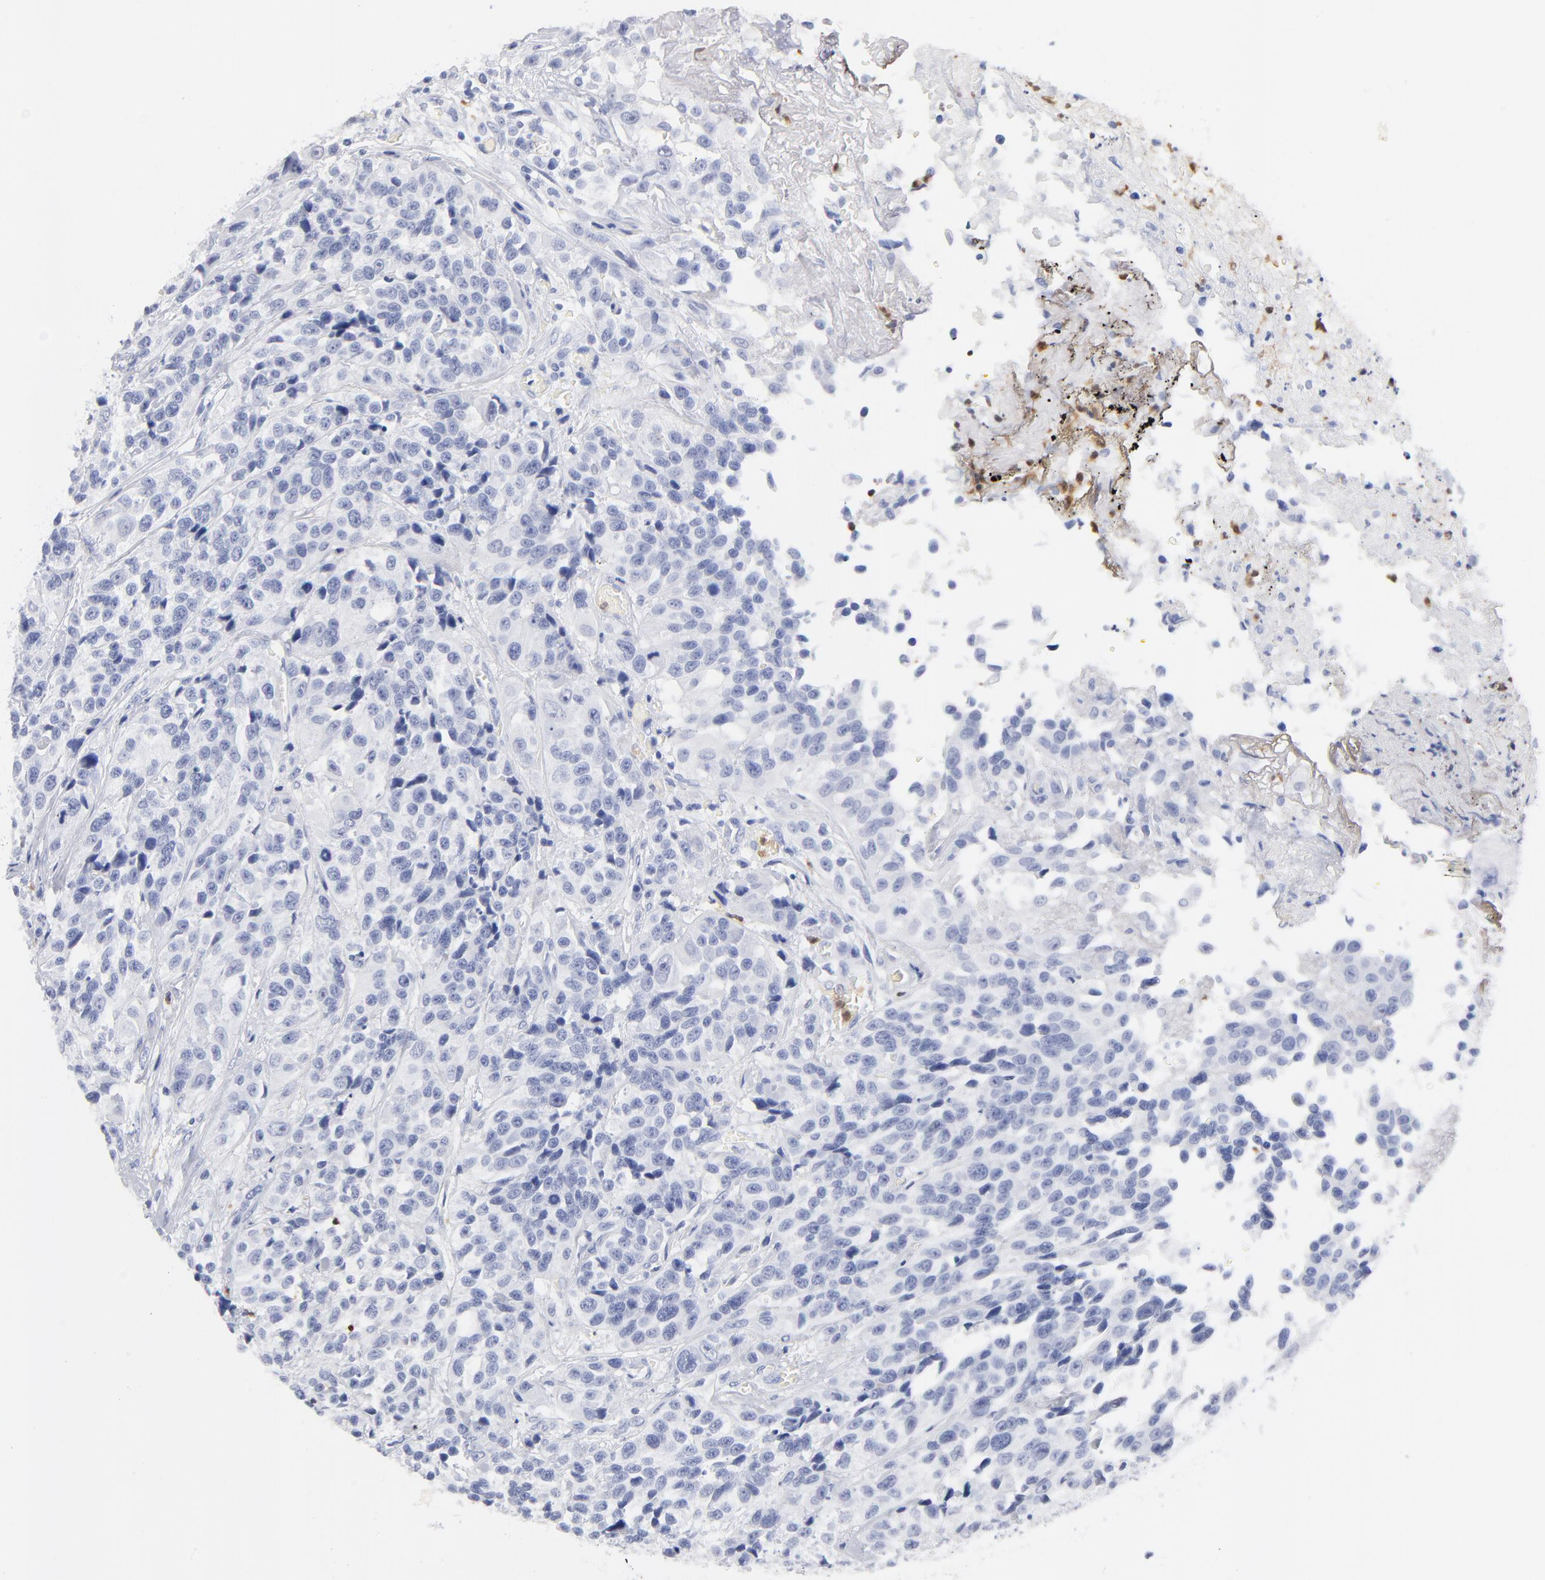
{"staining": {"intensity": "negative", "quantity": "none", "location": "none"}, "tissue": "urothelial cancer", "cell_type": "Tumor cells", "image_type": "cancer", "snomed": [{"axis": "morphology", "description": "Urothelial carcinoma, High grade"}, {"axis": "topography", "description": "Urinary bladder"}], "caption": "Photomicrograph shows no protein positivity in tumor cells of high-grade urothelial carcinoma tissue.", "gene": "ARG1", "patient": {"sex": "female", "age": 81}}